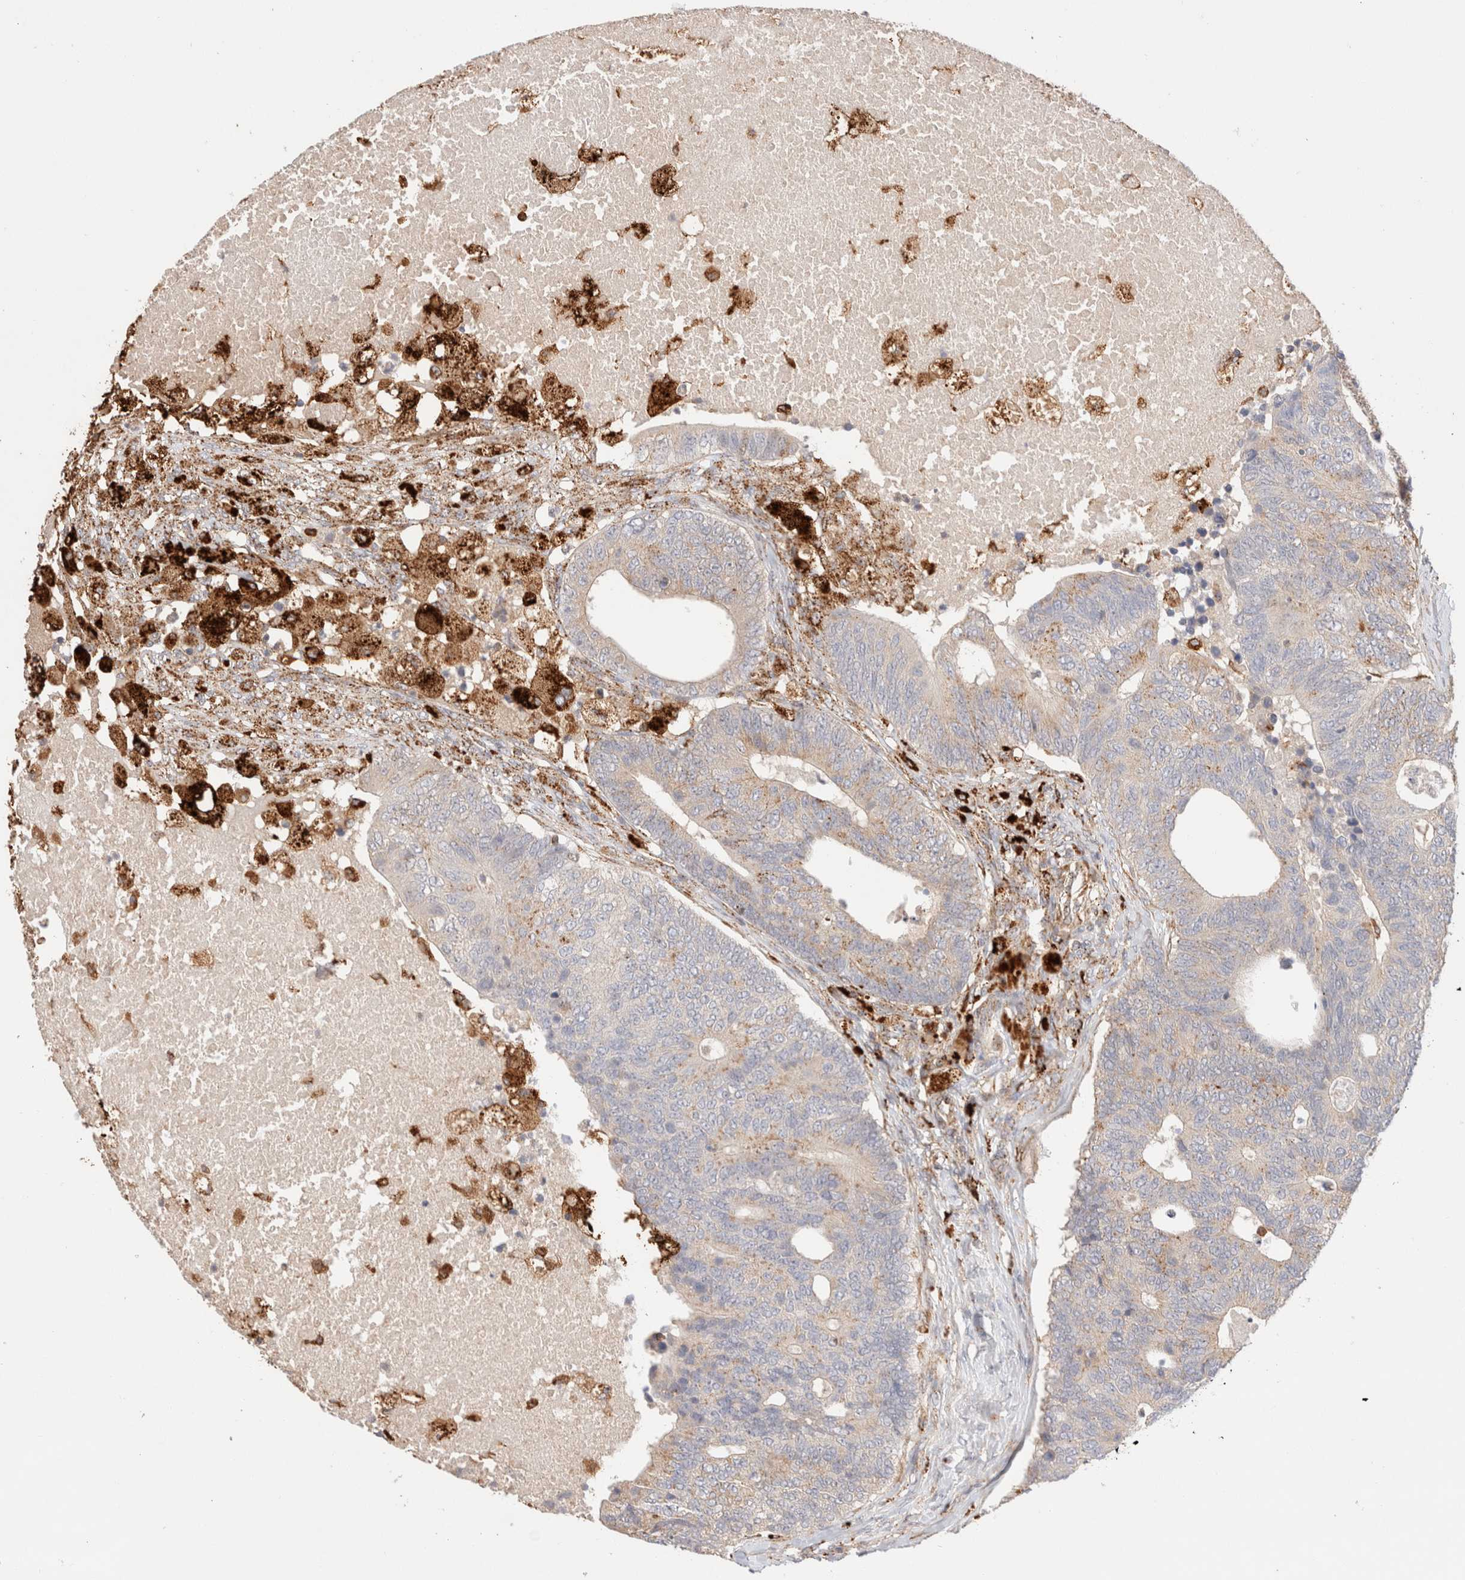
{"staining": {"intensity": "weak", "quantity": "25%-75%", "location": "cytoplasmic/membranous"}, "tissue": "colorectal cancer", "cell_type": "Tumor cells", "image_type": "cancer", "snomed": [{"axis": "morphology", "description": "Adenocarcinoma, NOS"}, {"axis": "topography", "description": "Colon"}], "caption": "Immunohistochemistry (IHC) of colorectal cancer demonstrates low levels of weak cytoplasmic/membranous staining in approximately 25%-75% of tumor cells.", "gene": "RABEPK", "patient": {"sex": "female", "age": 67}}